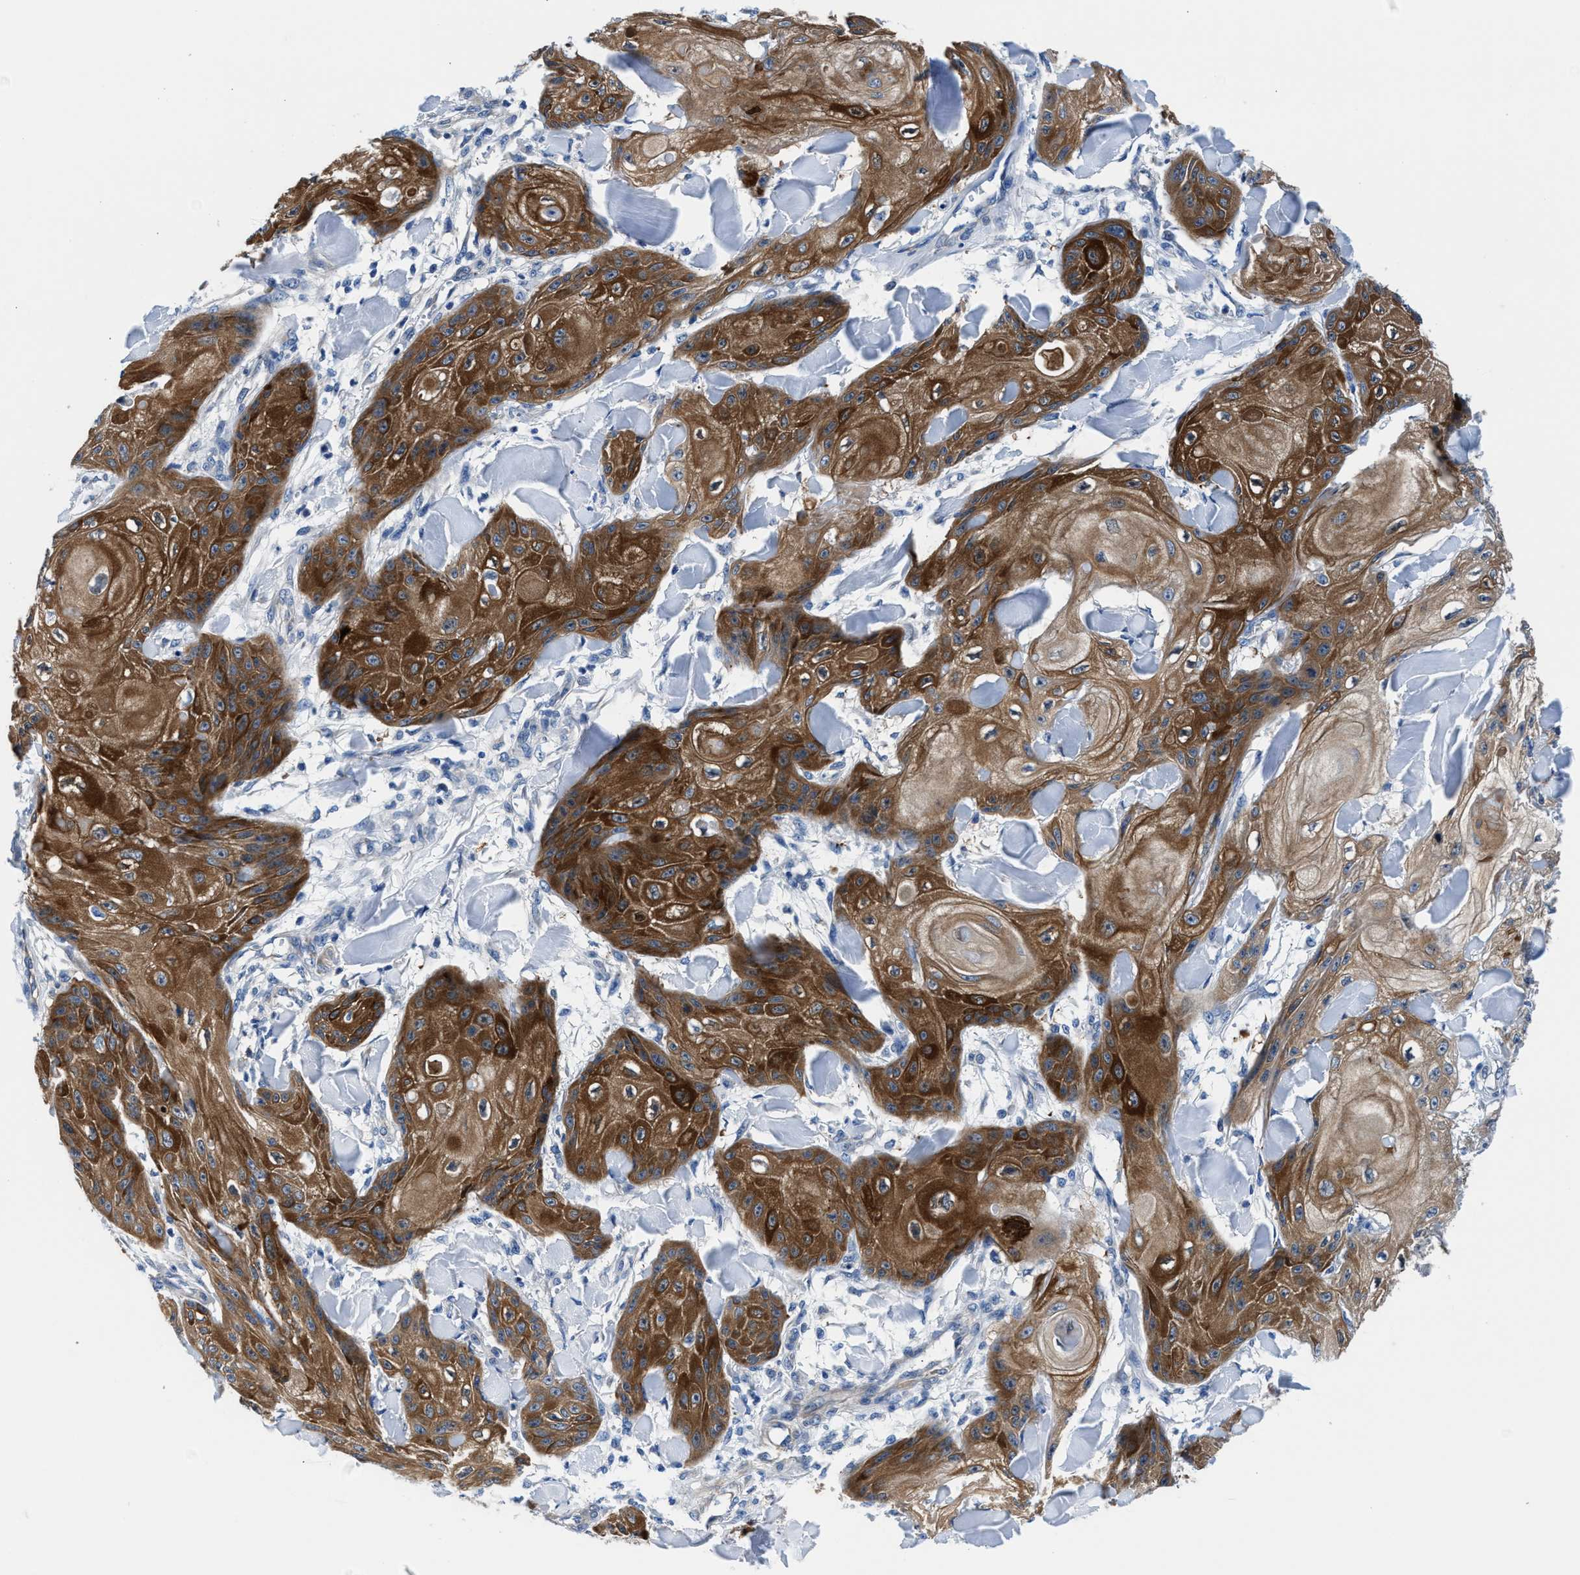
{"staining": {"intensity": "strong", "quantity": ">75%", "location": "cytoplasmic/membranous"}, "tissue": "skin cancer", "cell_type": "Tumor cells", "image_type": "cancer", "snomed": [{"axis": "morphology", "description": "Squamous cell carcinoma, NOS"}, {"axis": "topography", "description": "Skin"}], "caption": "A high-resolution micrograph shows immunohistochemistry staining of skin cancer (squamous cell carcinoma), which demonstrates strong cytoplasmic/membranous staining in about >75% of tumor cells. (DAB (3,3'-diaminobenzidine) IHC, brown staining for protein, blue staining for nuclei).", "gene": "PARG", "patient": {"sex": "male", "age": 74}}